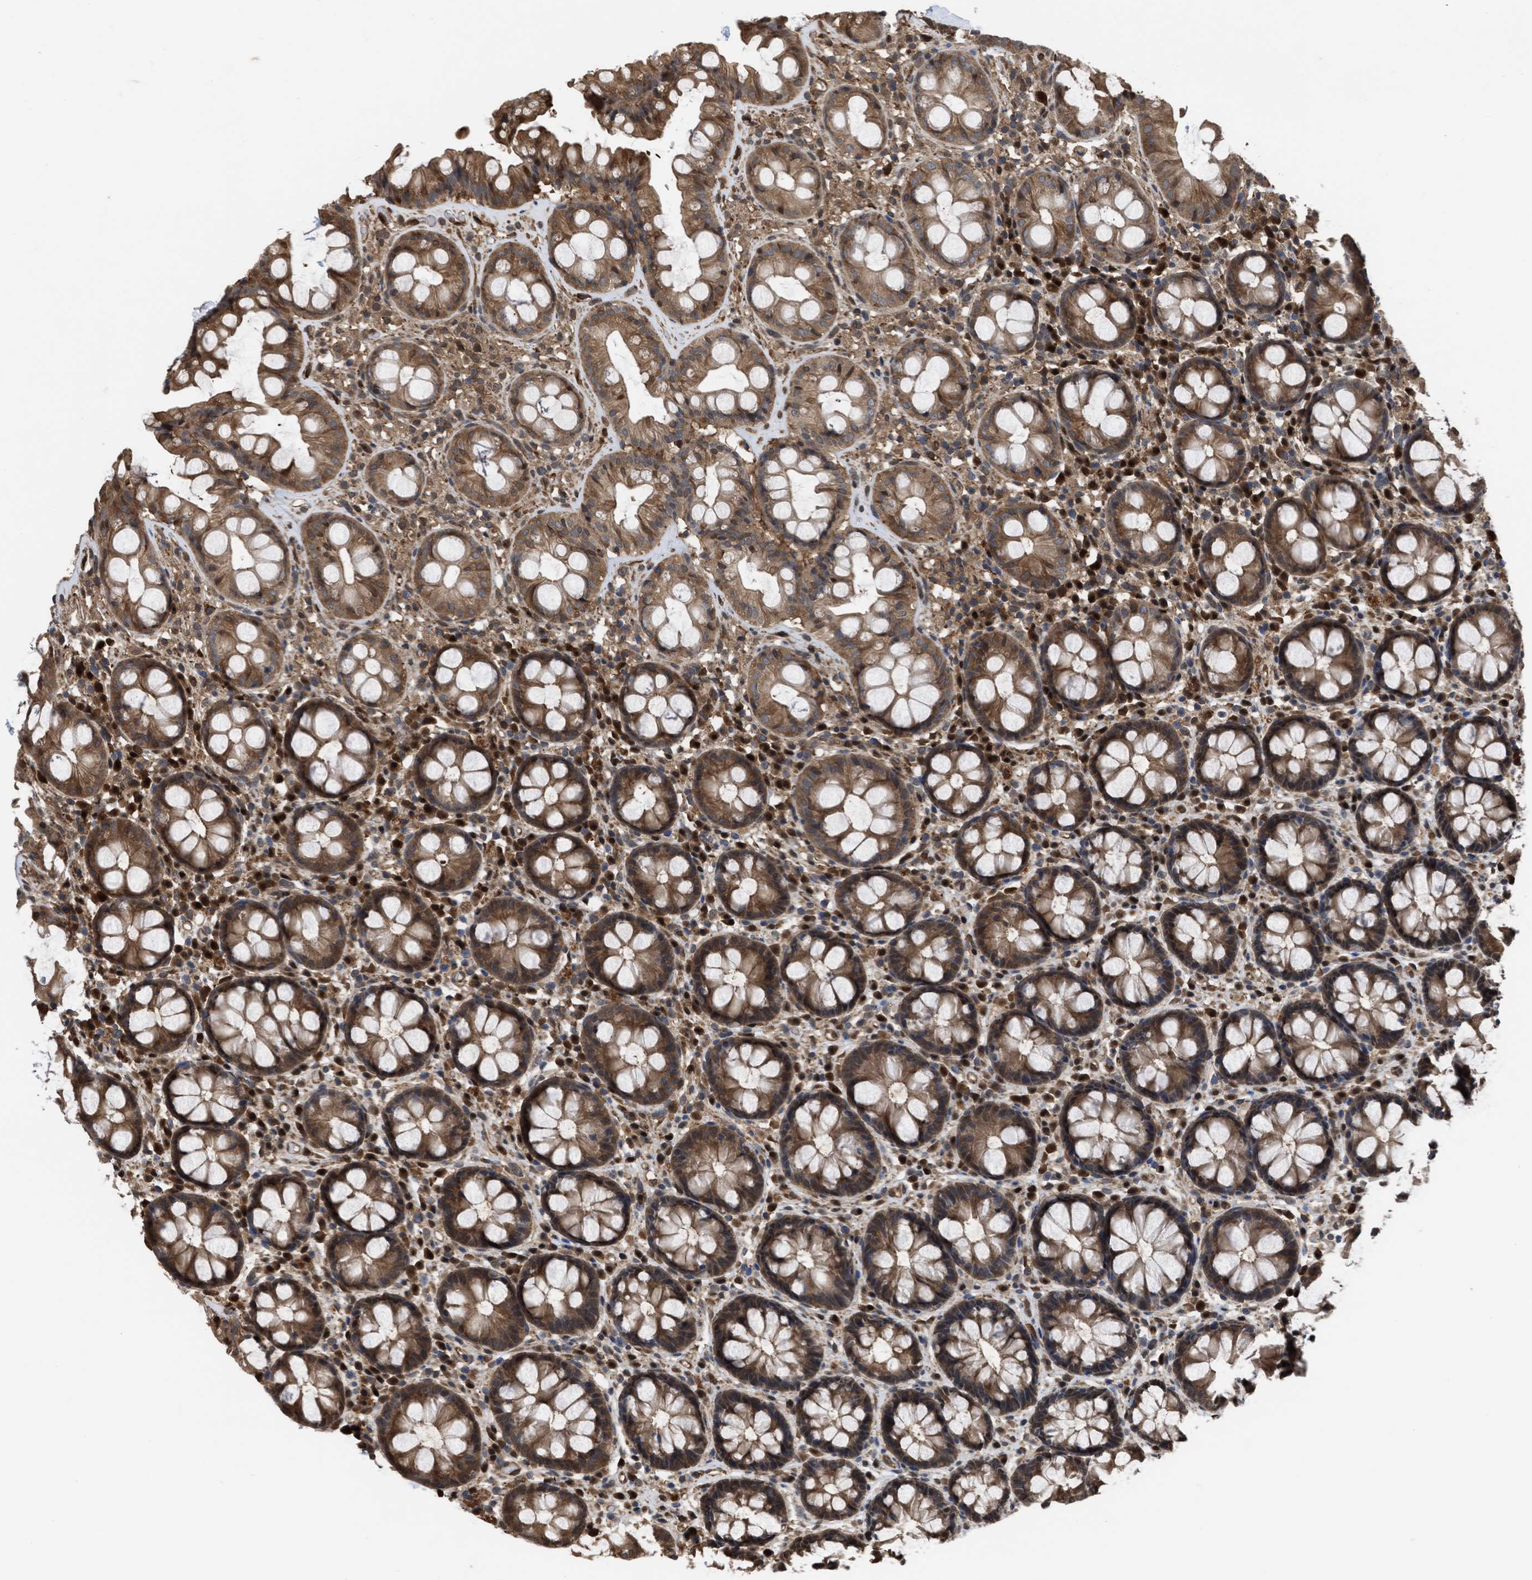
{"staining": {"intensity": "moderate", "quantity": ">75%", "location": "cytoplasmic/membranous"}, "tissue": "rectum", "cell_type": "Glandular cells", "image_type": "normal", "snomed": [{"axis": "morphology", "description": "Normal tissue, NOS"}, {"axis": "topography", "description": "Rectum"}], "caption": "A brown stain shows moderate cytoplasmic/membranous staining of a protein in glandular cells of unremarkable rectum.", "gene": "YWHAG", "patient": {"sex": "male", "age": 64}}